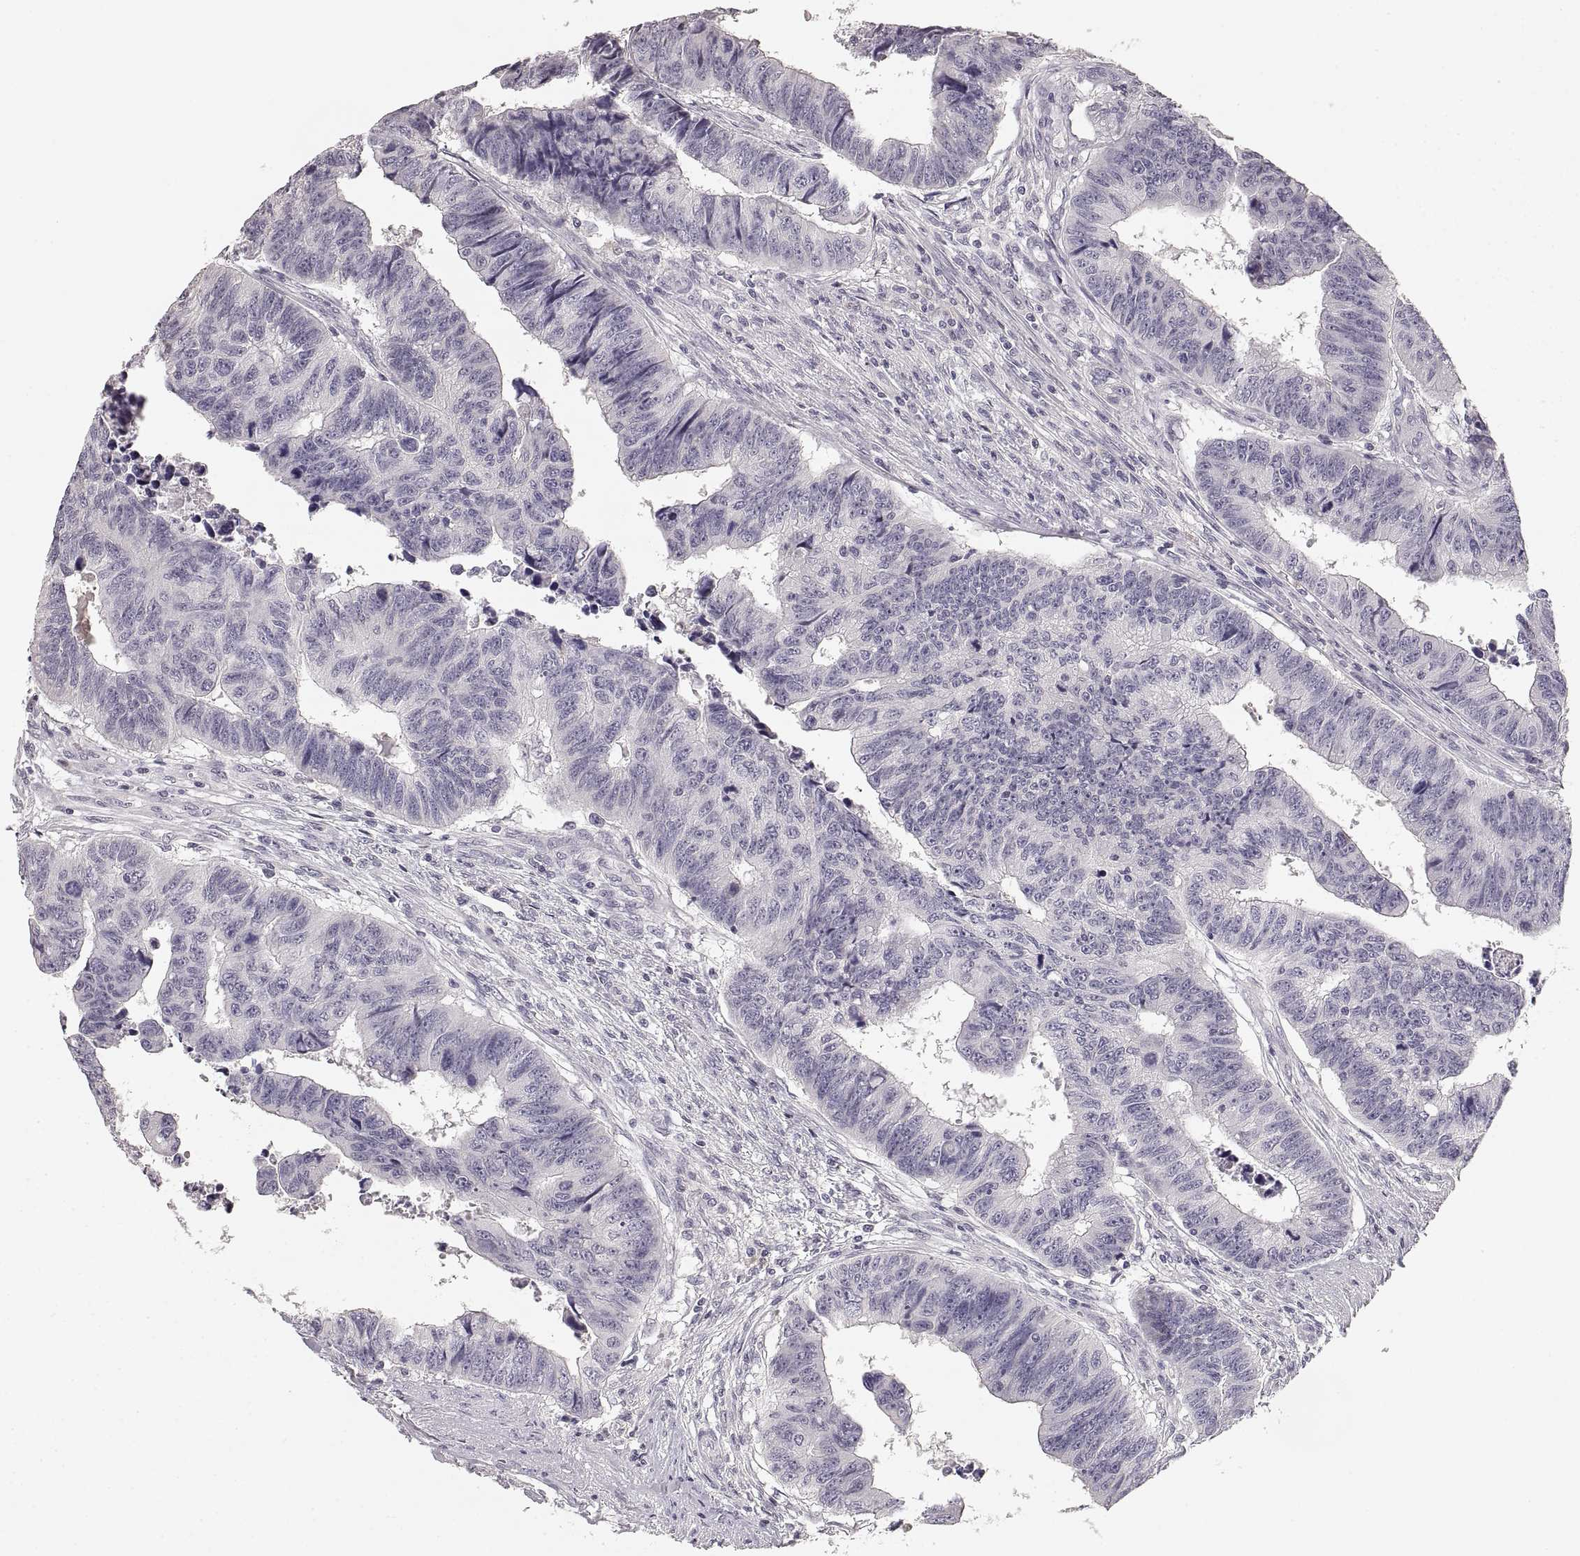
{"staining": {"intensity": "negative", "quantity": "none", "location": "none"}, "tissue": "colorectal cancer", "cell_type": "Tumor cells", "image_type": "cancer", "snomed": [{"axis": "morphology", "description": "Adenocarcinoma, NOS"}, {"axis": "topography", "description": "Rectum"}], "caption": "IHC micrograph of colorectal cancer (adenocarcinoma) stained for a protein (brown), which shows no positivity in tumor cells.", "gene": "RUNDC3A", "patient": {"sex": "female", "age": 85}}